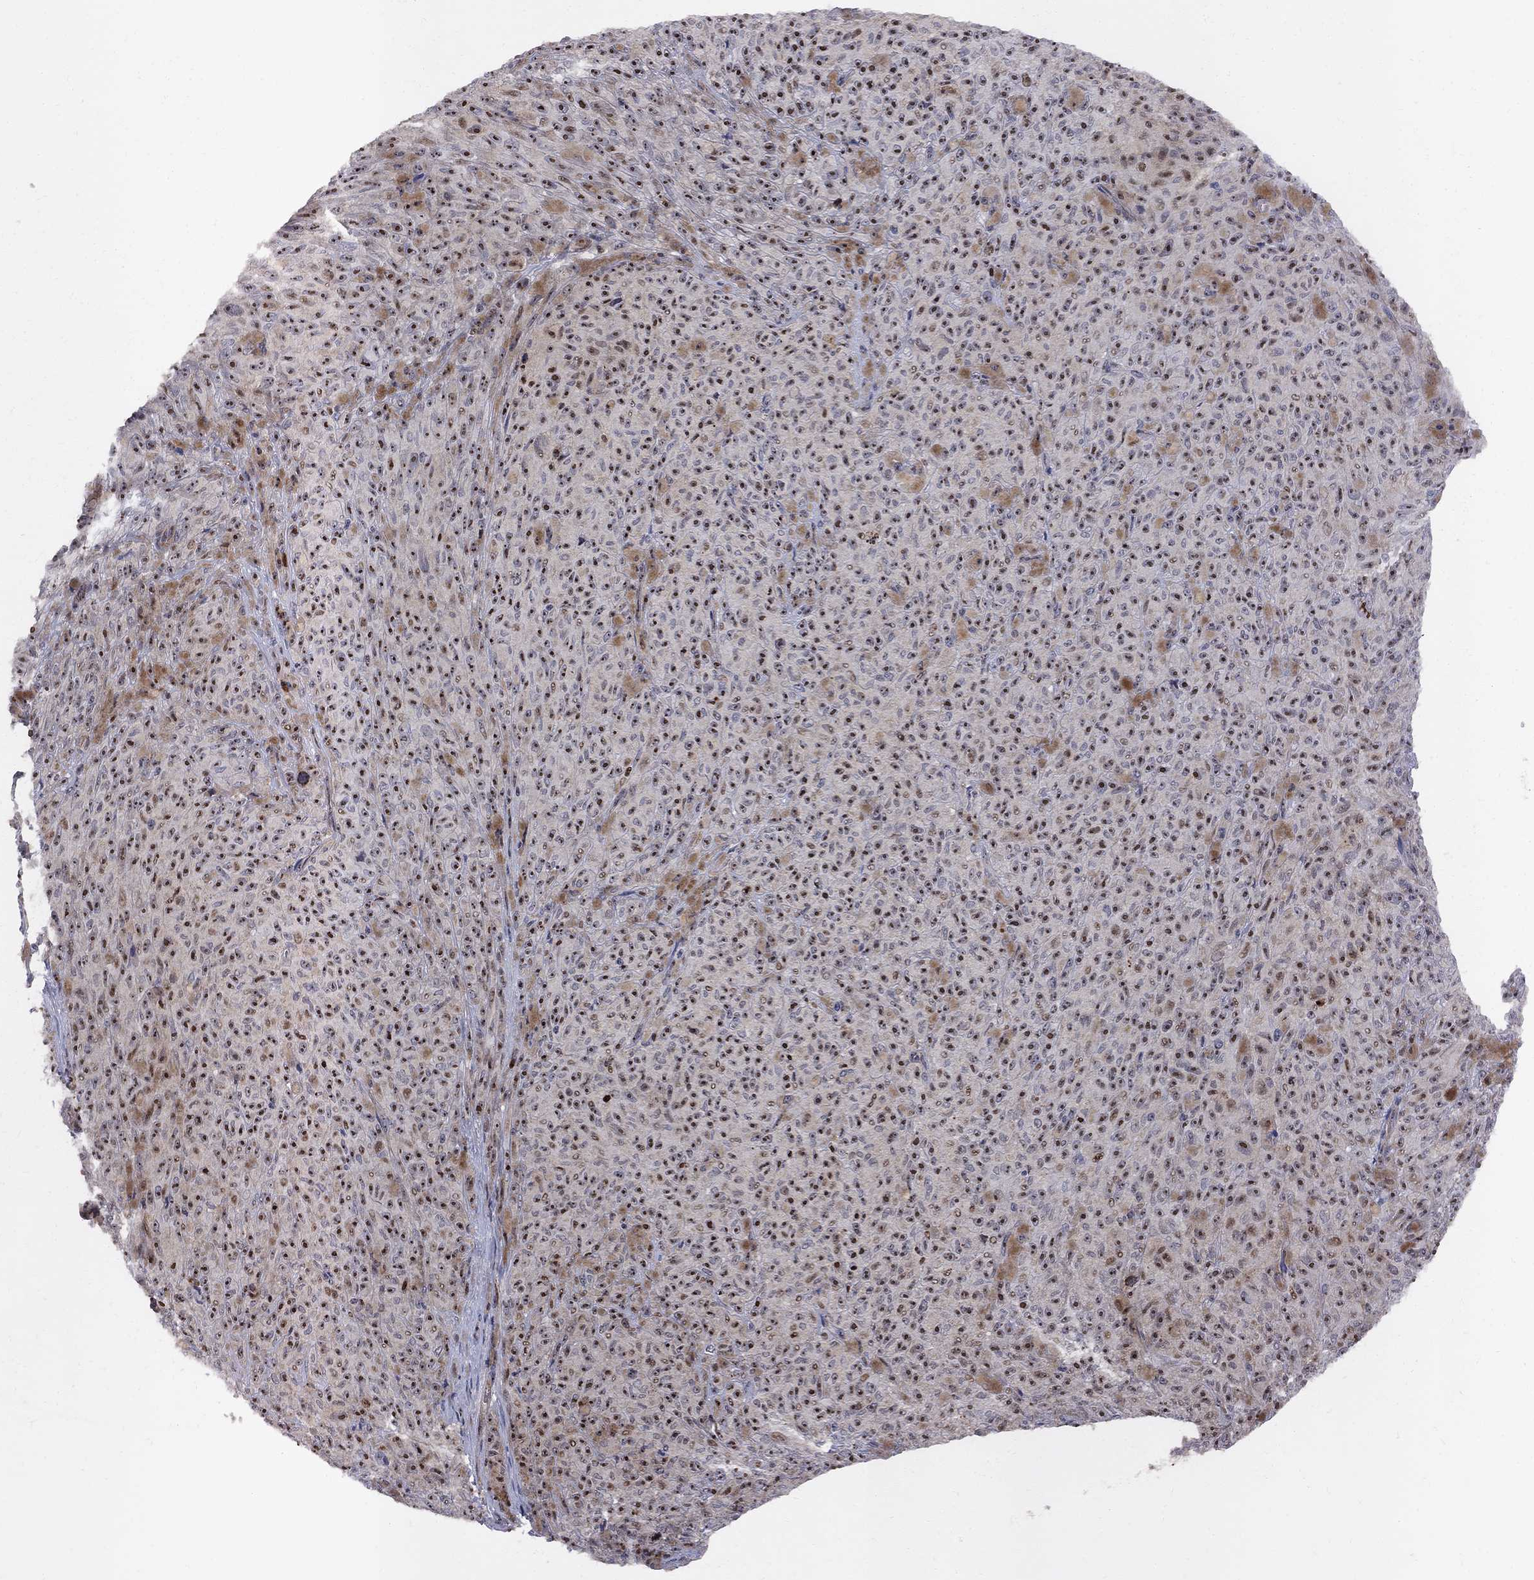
{"staining": {"intensity": "strong", "quantity": ">75%", "location": "nuclear"}, "tissue": "melanoma", "cell_type": "Tumor cells", "image_type": "cancer", "snomed": [{"axis": "morphology", "description": "Malignant melanoma, NOS"}, {"axis": "topography", "description": "Skin"}], "caption": "This is a micrograph of immunohistochemistry (IHC) staining of melanoma, which shows strong staining in the nuclear of tumor cells.", "gene": "DHX33", "patient": {"sex": "female", "age": 82}}